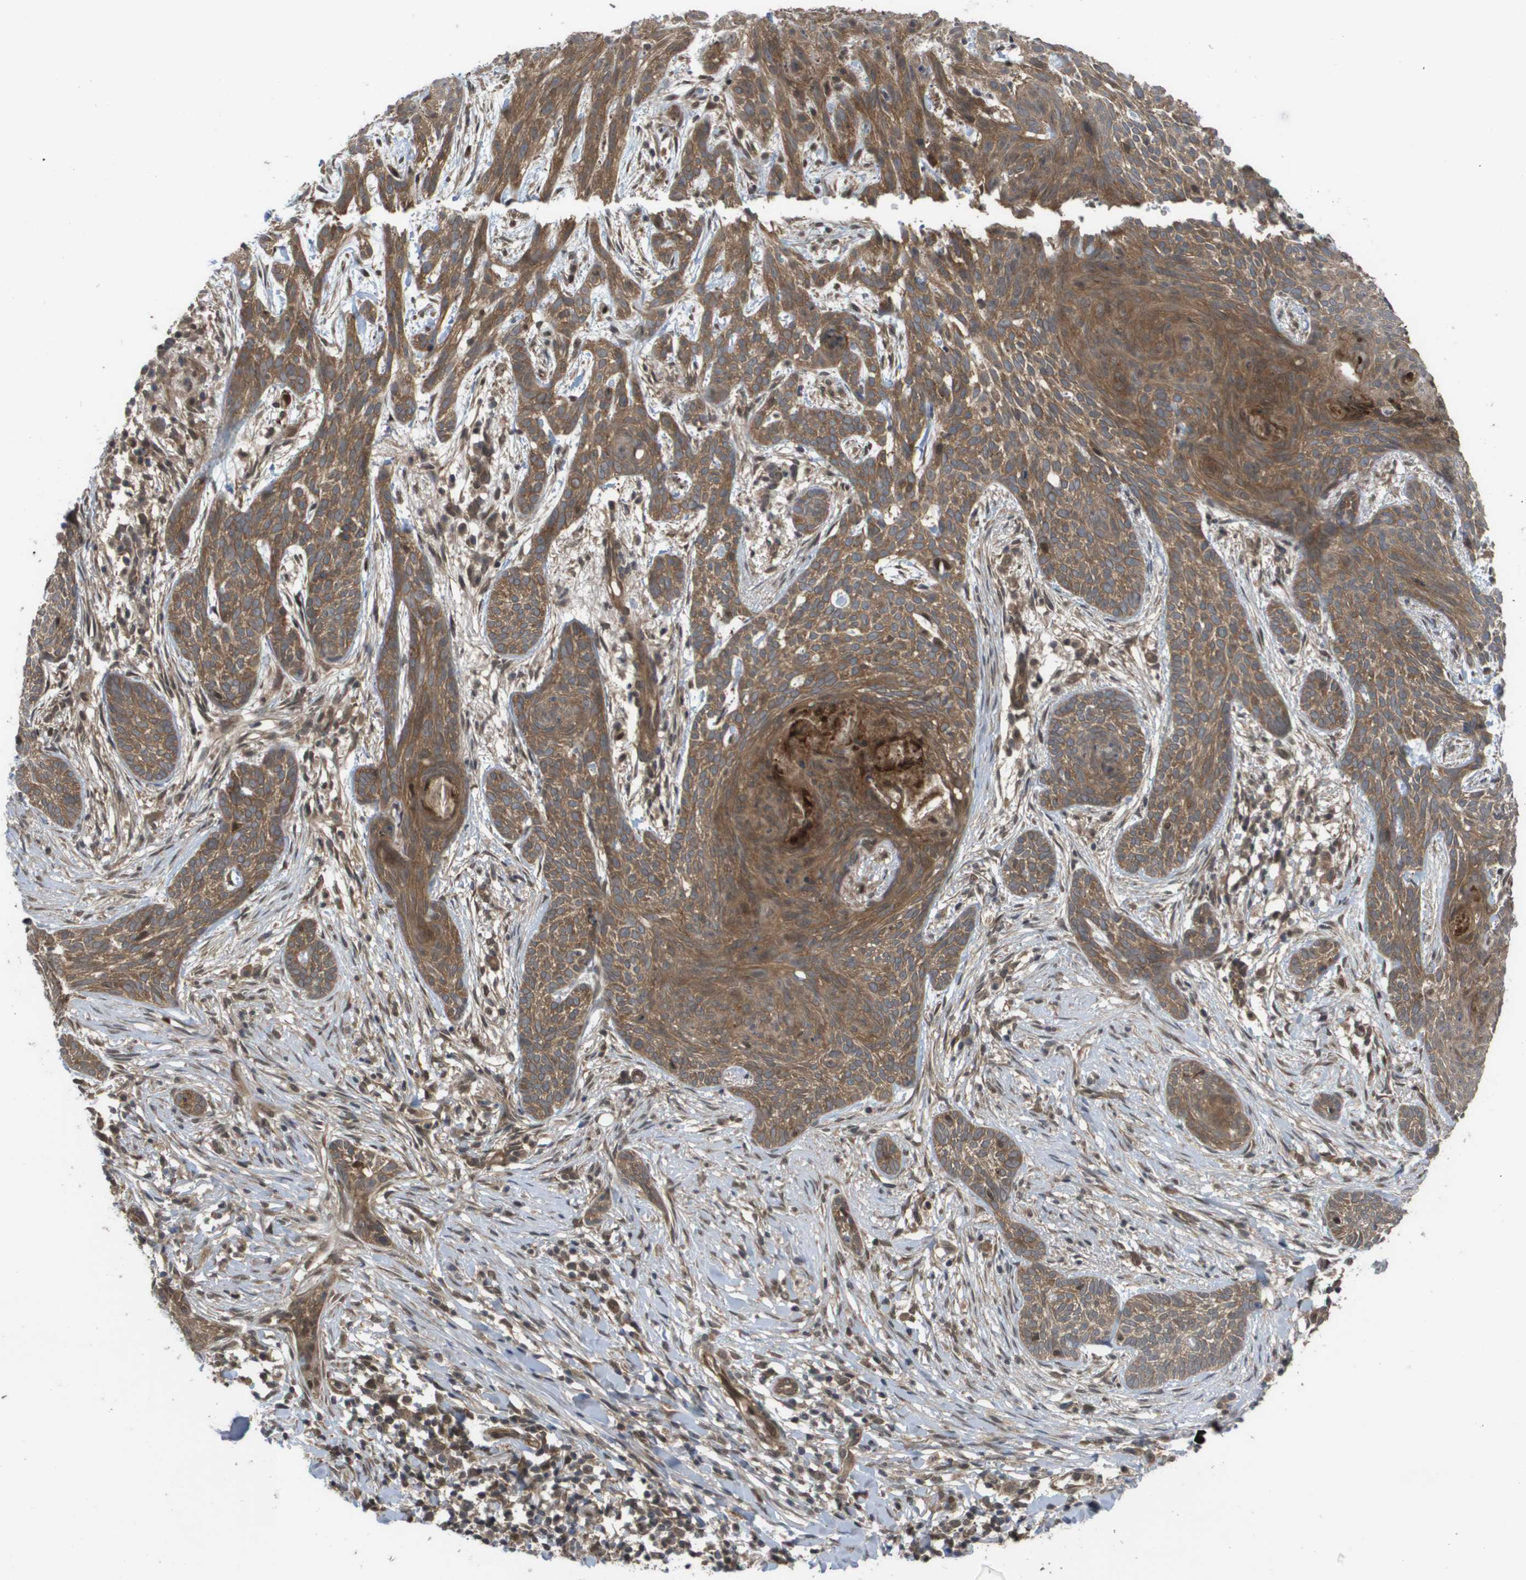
{"staining": {"intensity": "moderate", "quantity": ">75%", "location": "cytoplasmic/membranous"}, "tissue": "skin cancer", "cell_type": "Tumor cells", "image_type": "cancer", "snomed": [{"axis": "morphology", "description": "Basal cell carcinoma"}, {"axis": "topography", "description": "Skin"}], "caption": "Tumor cells display medium levels of moderate cytoplasmic/membranous positivity in about >75% of cells in human skin cancer (basal cell carcinoma).", "gene": "CTPS2", "patient": {"sex": "female", "age": 59}}